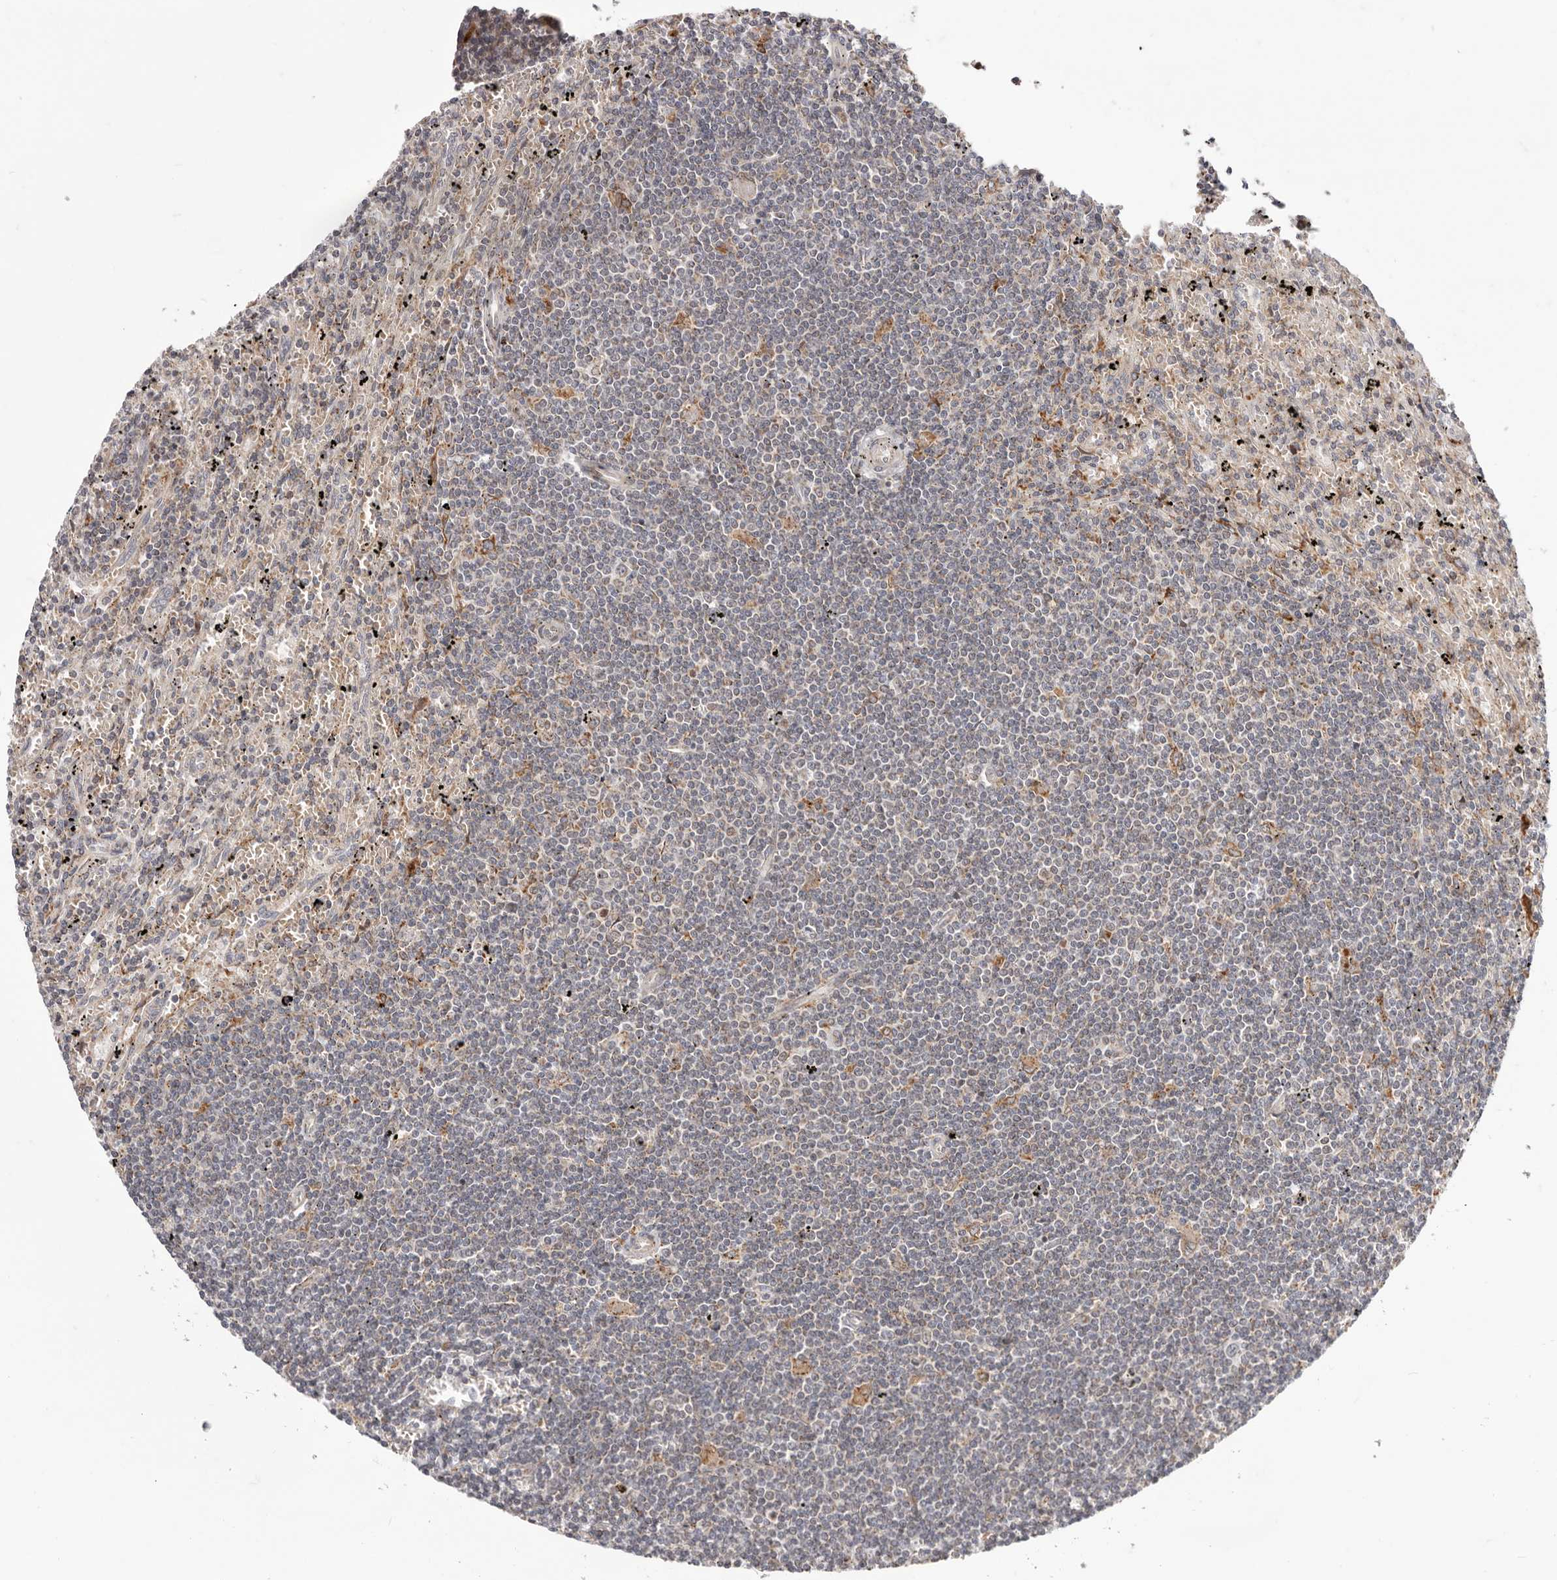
{"staining": {"intensity": "negative", "quantity": "none", "location": "none"}, "tissue": "lymphoma", "cell_type": "Tumor cells", "image_type": "cancer", "snomed": [{"axis": "morphology", "description": "Malignant lymphoma, non-Hodgkin's type, Low grade"}, {"axis": "topography", "description": "Spleen"}], "caption": "A histopathology image of malignant lymphoma, non-Hodgkin's type (low-grade) stained for a protein exhibits no brown staining in tumor cells.", "gene": "TOR3A", "patient": {"sex": "male", "age": 76}}